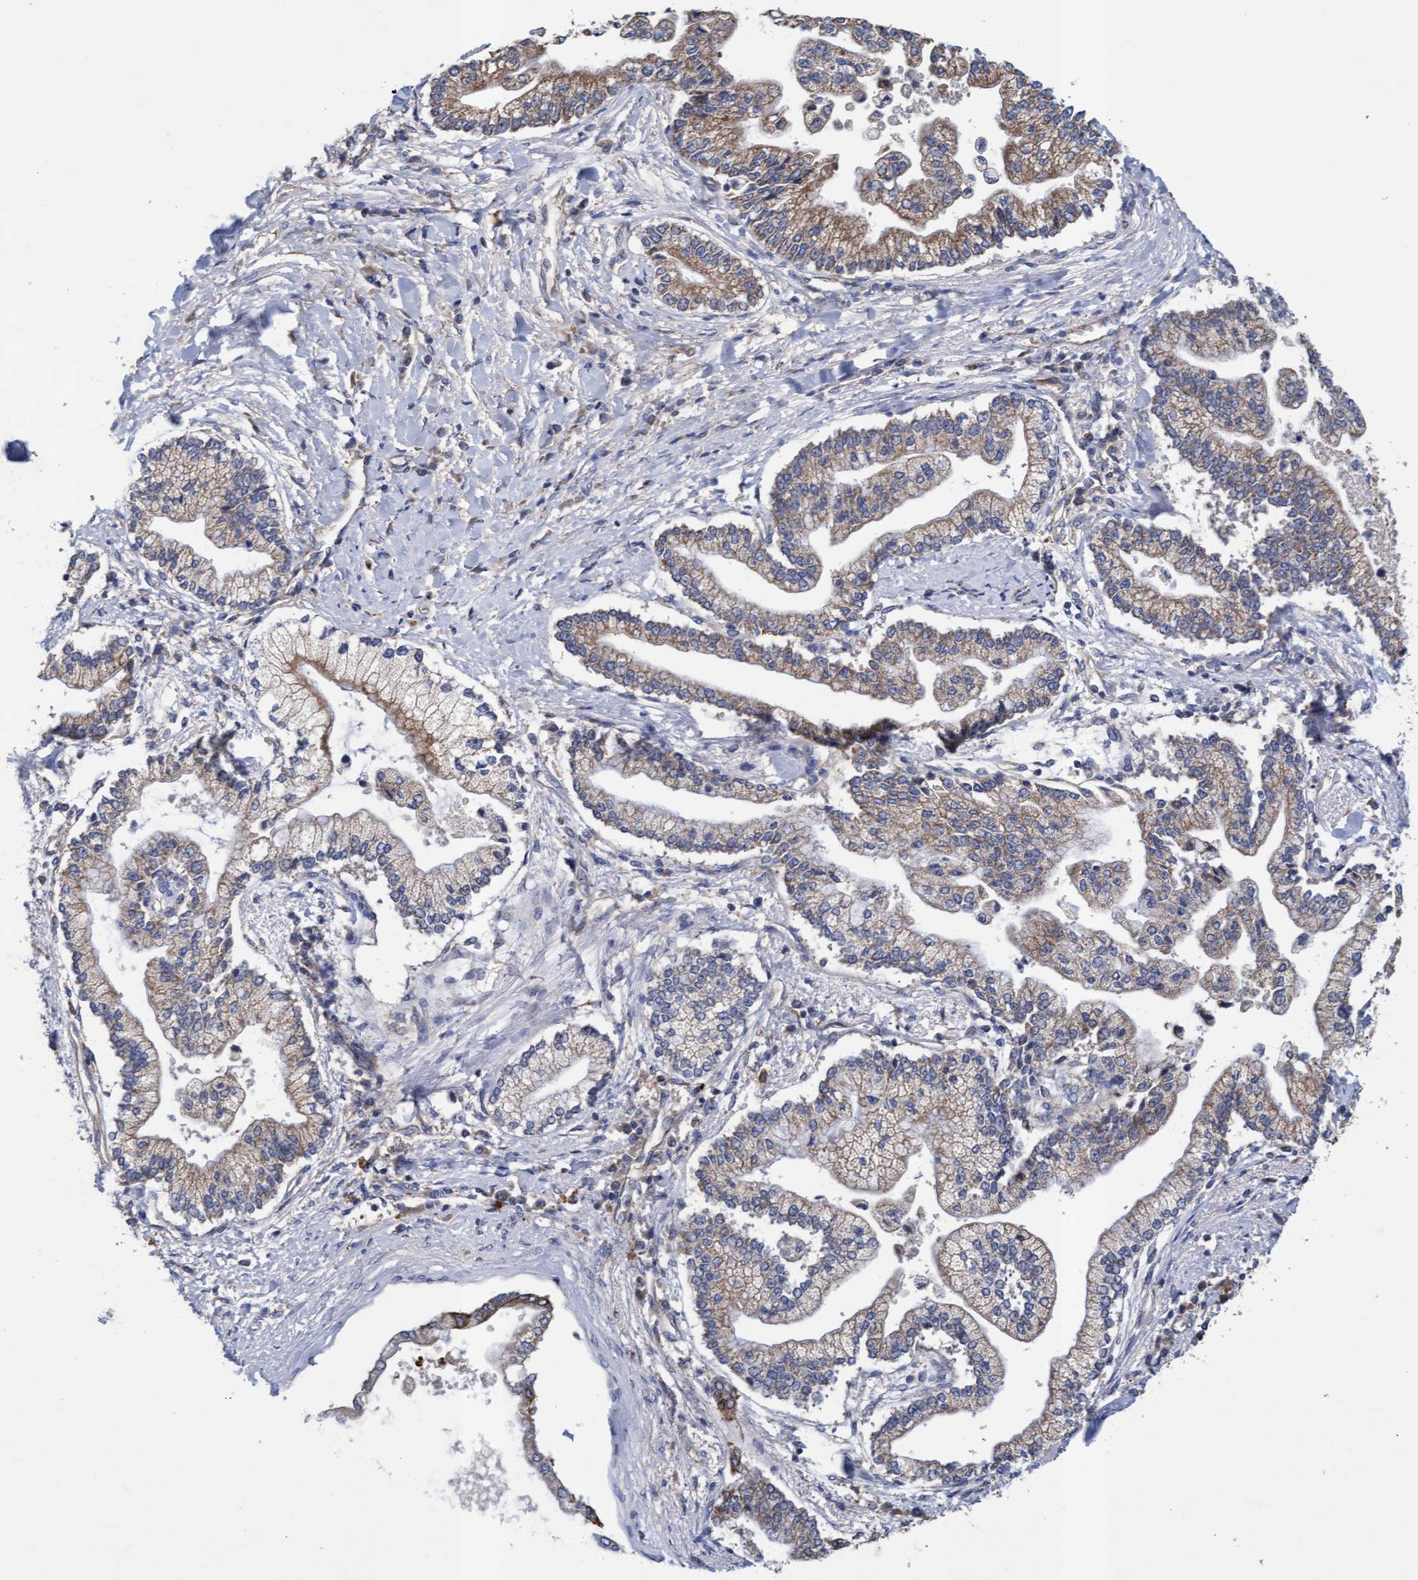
{"staining": {"intensity": "weak", "quantity": ">75%", "location": "cytoplasmic/membranous"}, "tissue": "liver cancer", "cell_type": "Tumor cells", "image_type": "cancer", "snomed": [{"axis": "morphology", "description": "Cholangiocarcinoma"}, {"axis": "topography", "description": "Liver"}], "caption": "High-magnification brightfield microscopy of liver cancer stained with DAB (brown) and counterstained with hematoxylin (blue). tumor cells exhibit weak cytoplasmic/membranous staining is appreciated in approximately>75% of cells.", "gene": "MRPL38", "patient": {"sex": "male", "age": 50}}